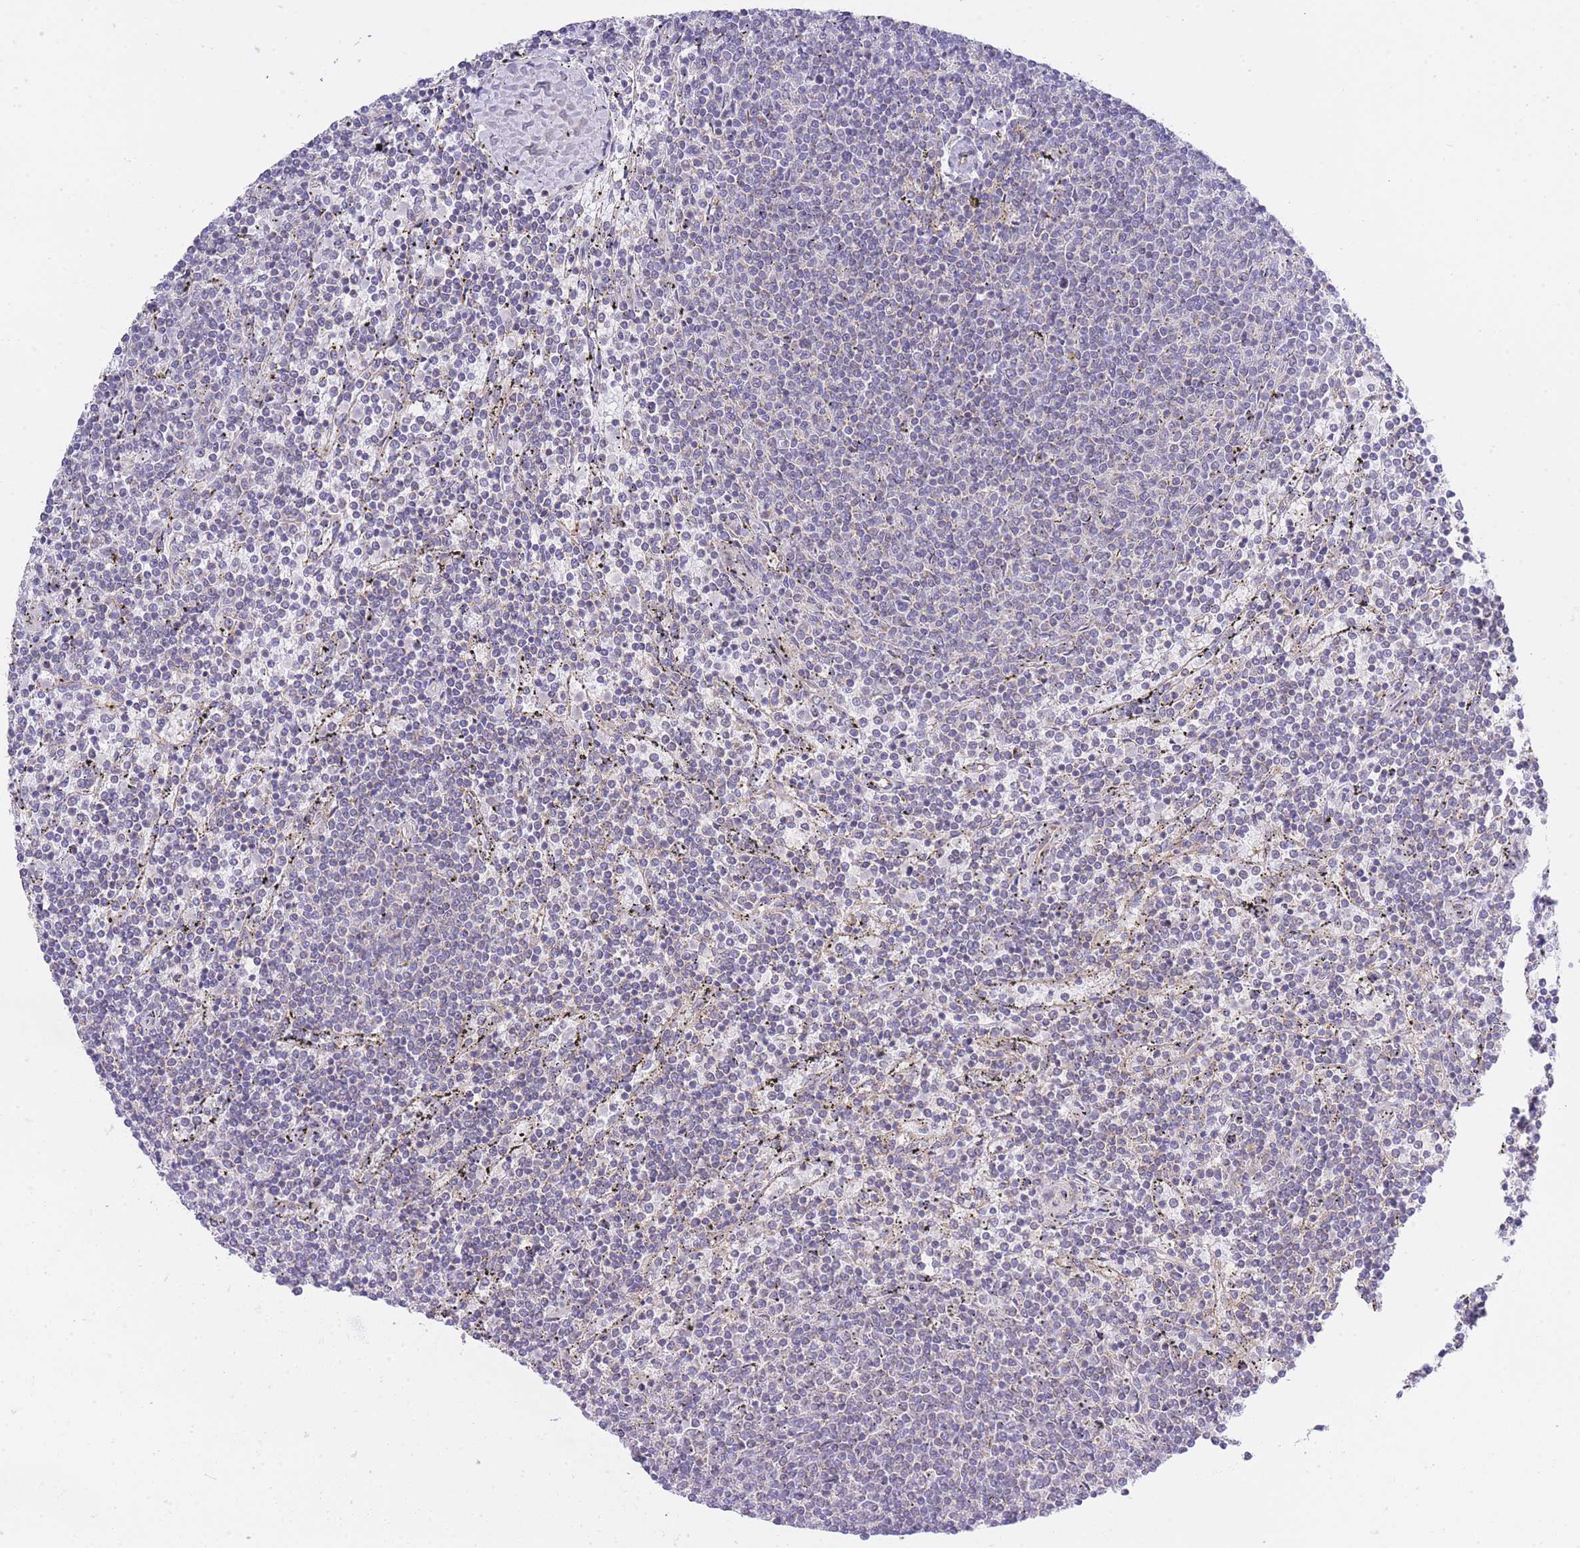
{"staining": {"intensity": "negative", "quantity": "none", "location": "none"}, "tissue": "lymphoma", "cell_type": "Tumor cells", "image_type": "cancer", "snomed": [{"axis": "morphology", "description": "Malignant lymphoma, non-Hodgkin's type, Low grade"}, {"axis": "topography", "description": "Spleen"}], "caption": "Tumor cells are negative for protein expression in human malignant lymphoma, non-Hodgkin's type (low-grade). The staining is performed using DAB brown chromogen with nuclei counter-stained in using hematoxylin.", "gene": "CTBP1", "patient": {"sex": "female", "age": 50}}